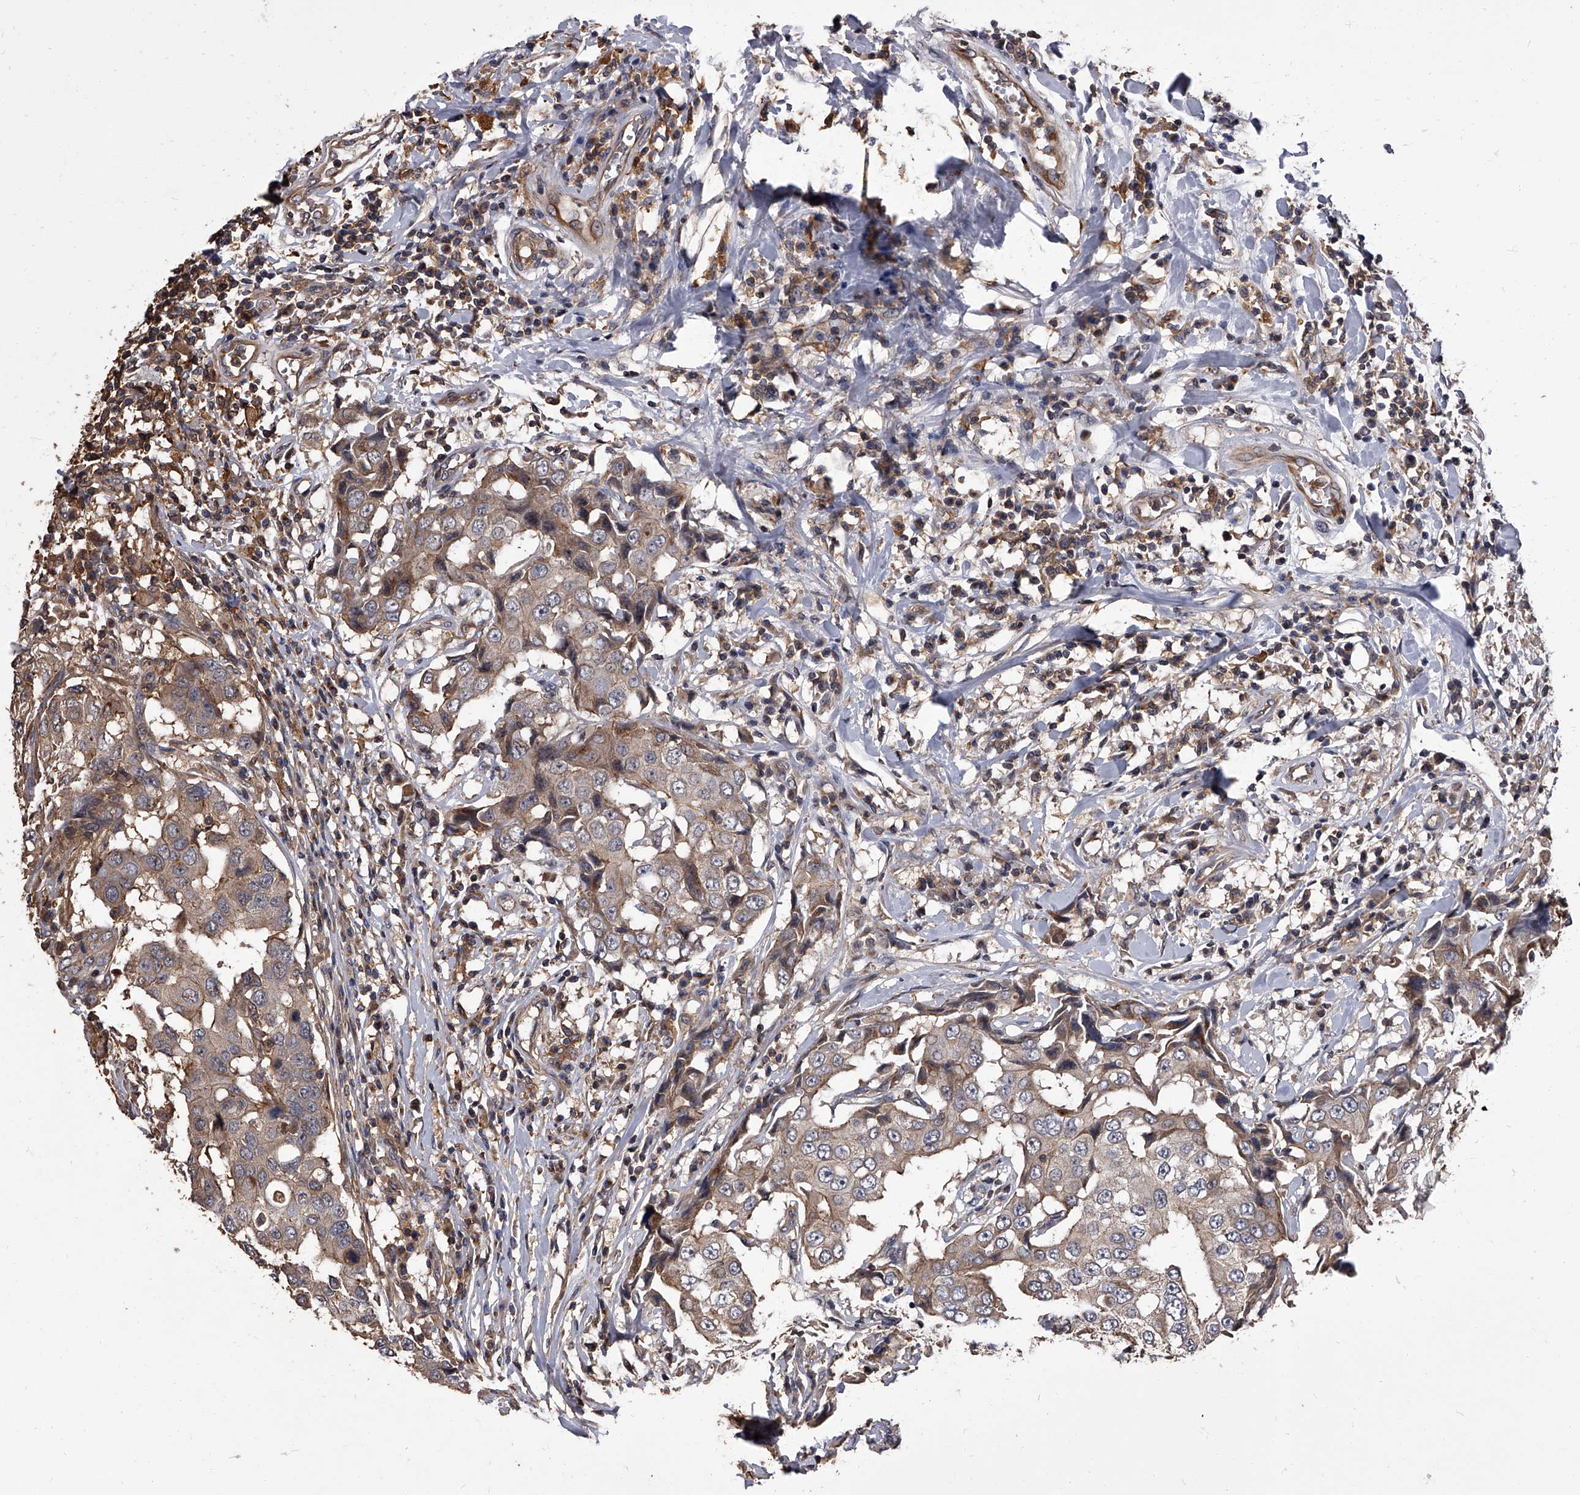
{"staining": {"intensity": "moderate", "quantity": ">75%", "location": "cytoplasmic/membranous"}, "tissue": "breast cancer", "cell_type": "Tumor cells", "image_type": "cancer", "snomed": [{"axis": "morphology", "description": "Duct carcinoma"}, {"axis": "topography", "description": "Breast"}], "caption": "Immunohistochemical staining of human breast cancer reveals moderate cytoplasmic/membranous protein expression in about >75% of tumor cells. (IHC, brightfield microscopy, high magnification).", "gene": "STK36", "patient": {"sex": "female", "age": 27}}